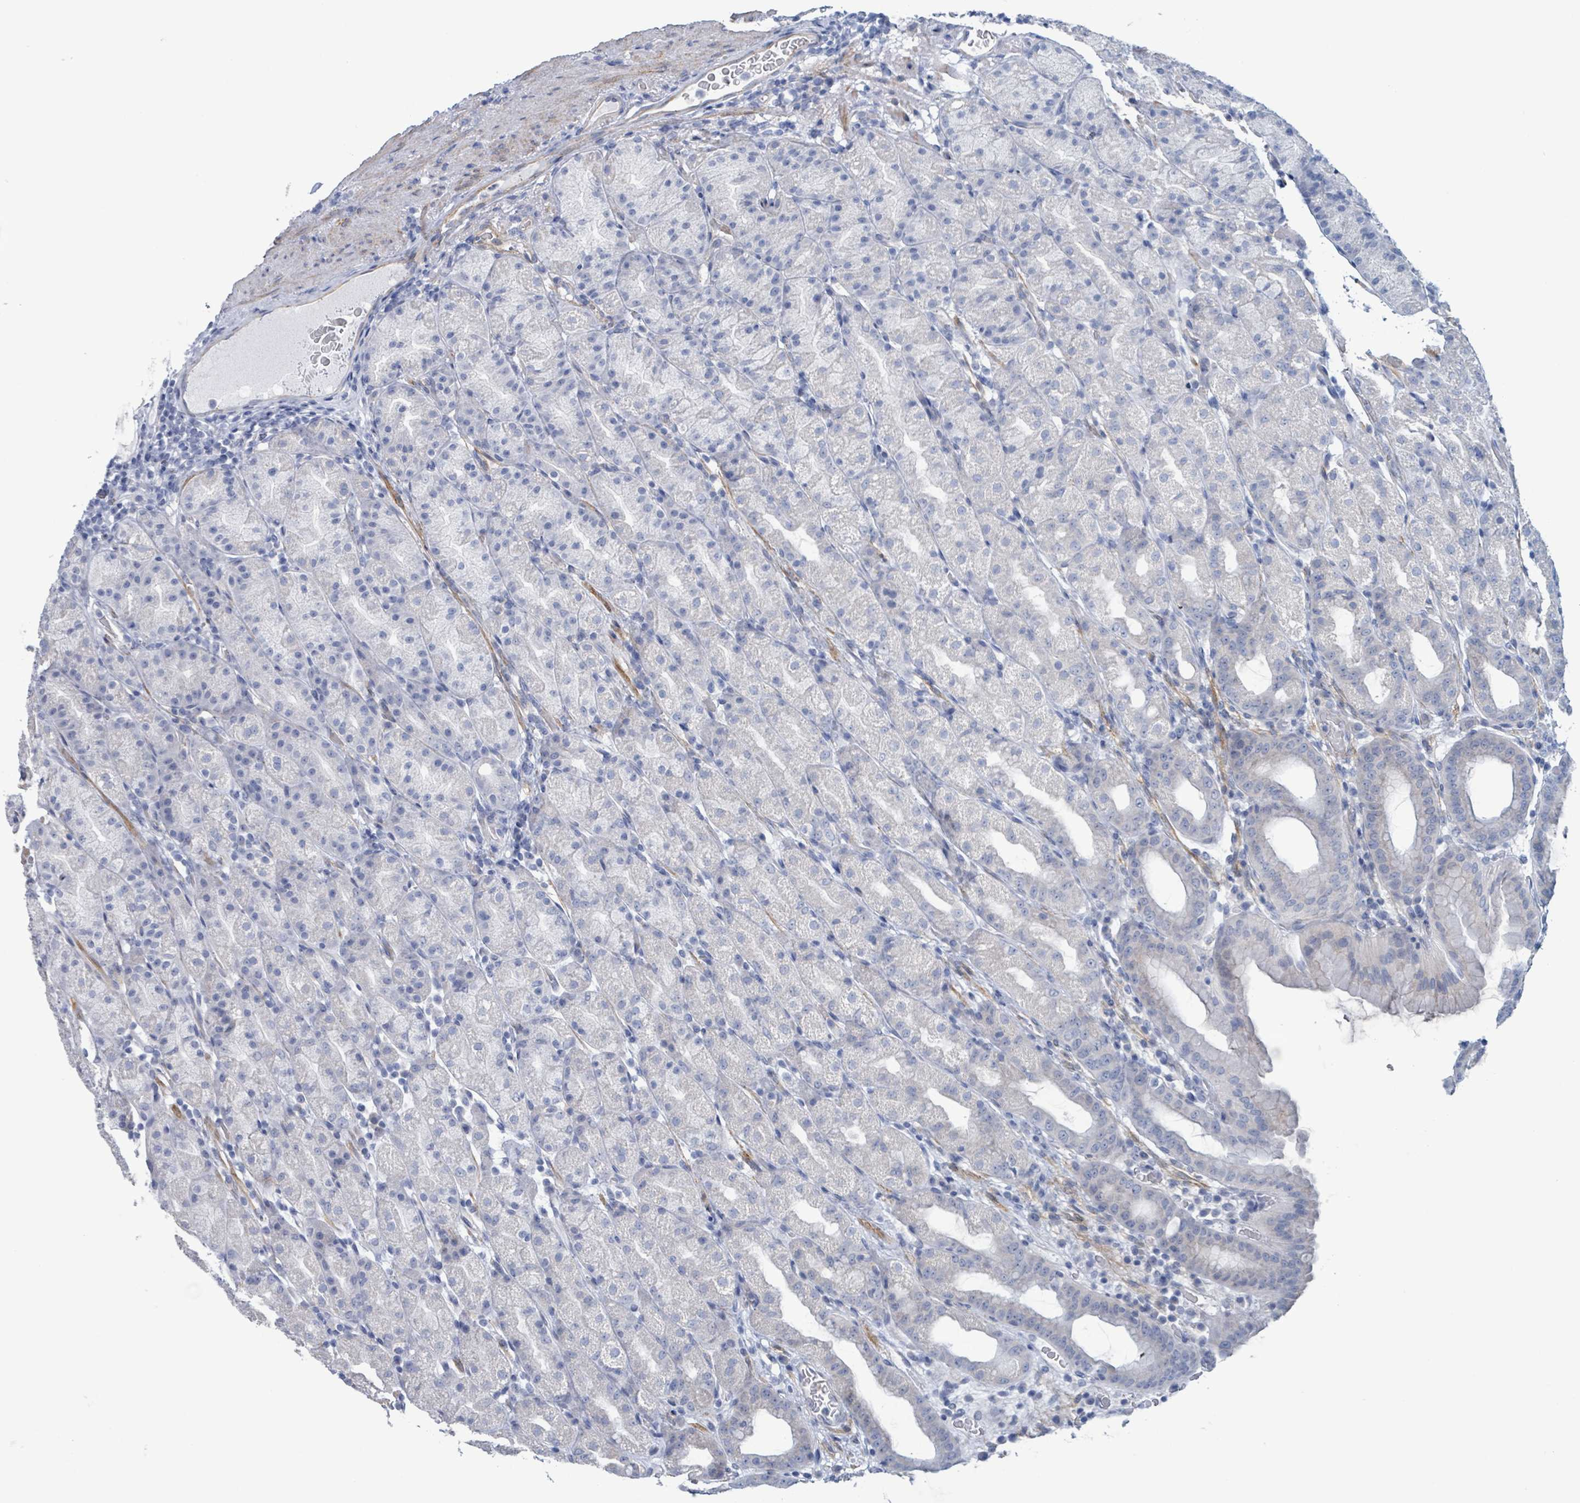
{"staining": {"intensity": "negative", "quantity": "none", "location": "none"}, "tissue": "stomach", "cell_type": "Glandular cells", "image_type": "normal", "snomed": [{"axis": "morphology", "description": "Normal tissue, NOS"}, {"axis": "topography", "description": "Stomach, upper"}, {"axis": "topography", "description": "Stomach"}], "caption": "DAB (3,3'-diaminobenzidine) immunohistochemical staining of normal human stomach exhibits no significant positivity in glandular cells.", "gene": "PKLR", "patient": {"sex": "male", "age": 68}}